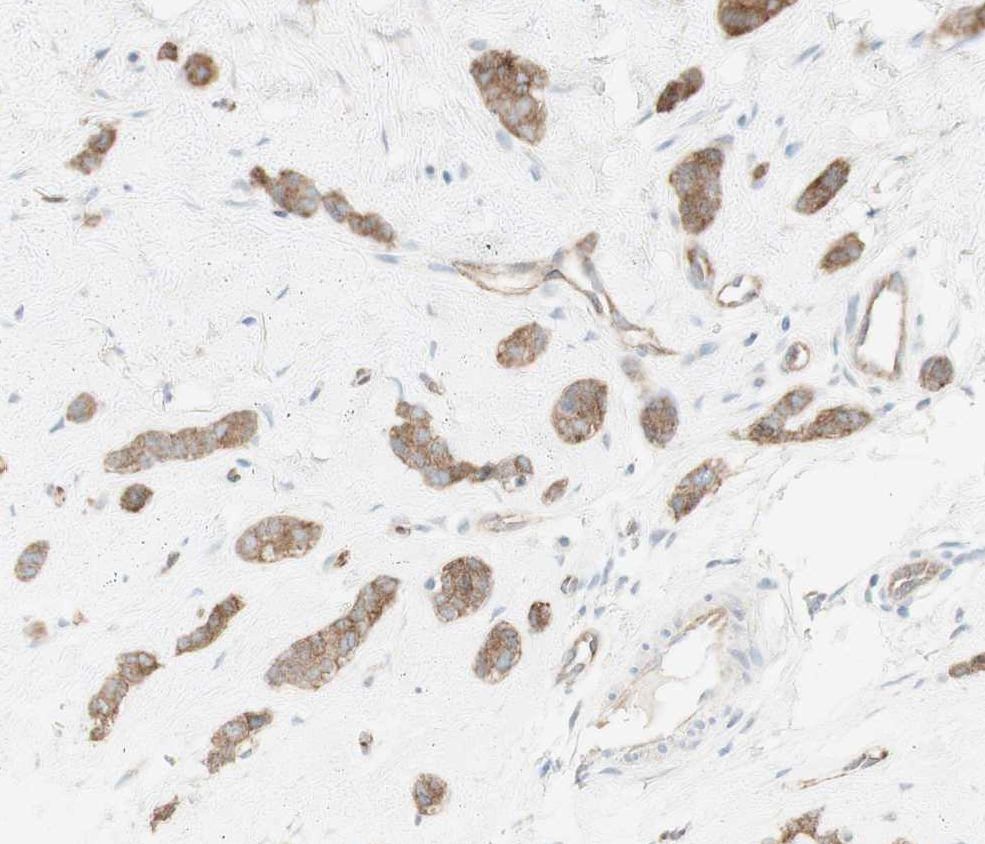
{"staining": {"intensity": "moderate", "quantity": "<25%", "location": "cytoplasmic/membranous"}, "tissue": "breast cancer", "cell_type": "Tumor cells", "image_type": "cancer", "snomed": [{"axis": "morphology", "description": "Lobular carcinoma"}, {"axis": "topography", "description": "Skin"}, {"axis": "topography", "description": "Breast"}], "caption": "Lobular carcinoma (breast) stained with a protein marker reveals moderate staining in tumor cells.", "gene": "MYO6", "patient": {"sex": "female", "age": 46}}